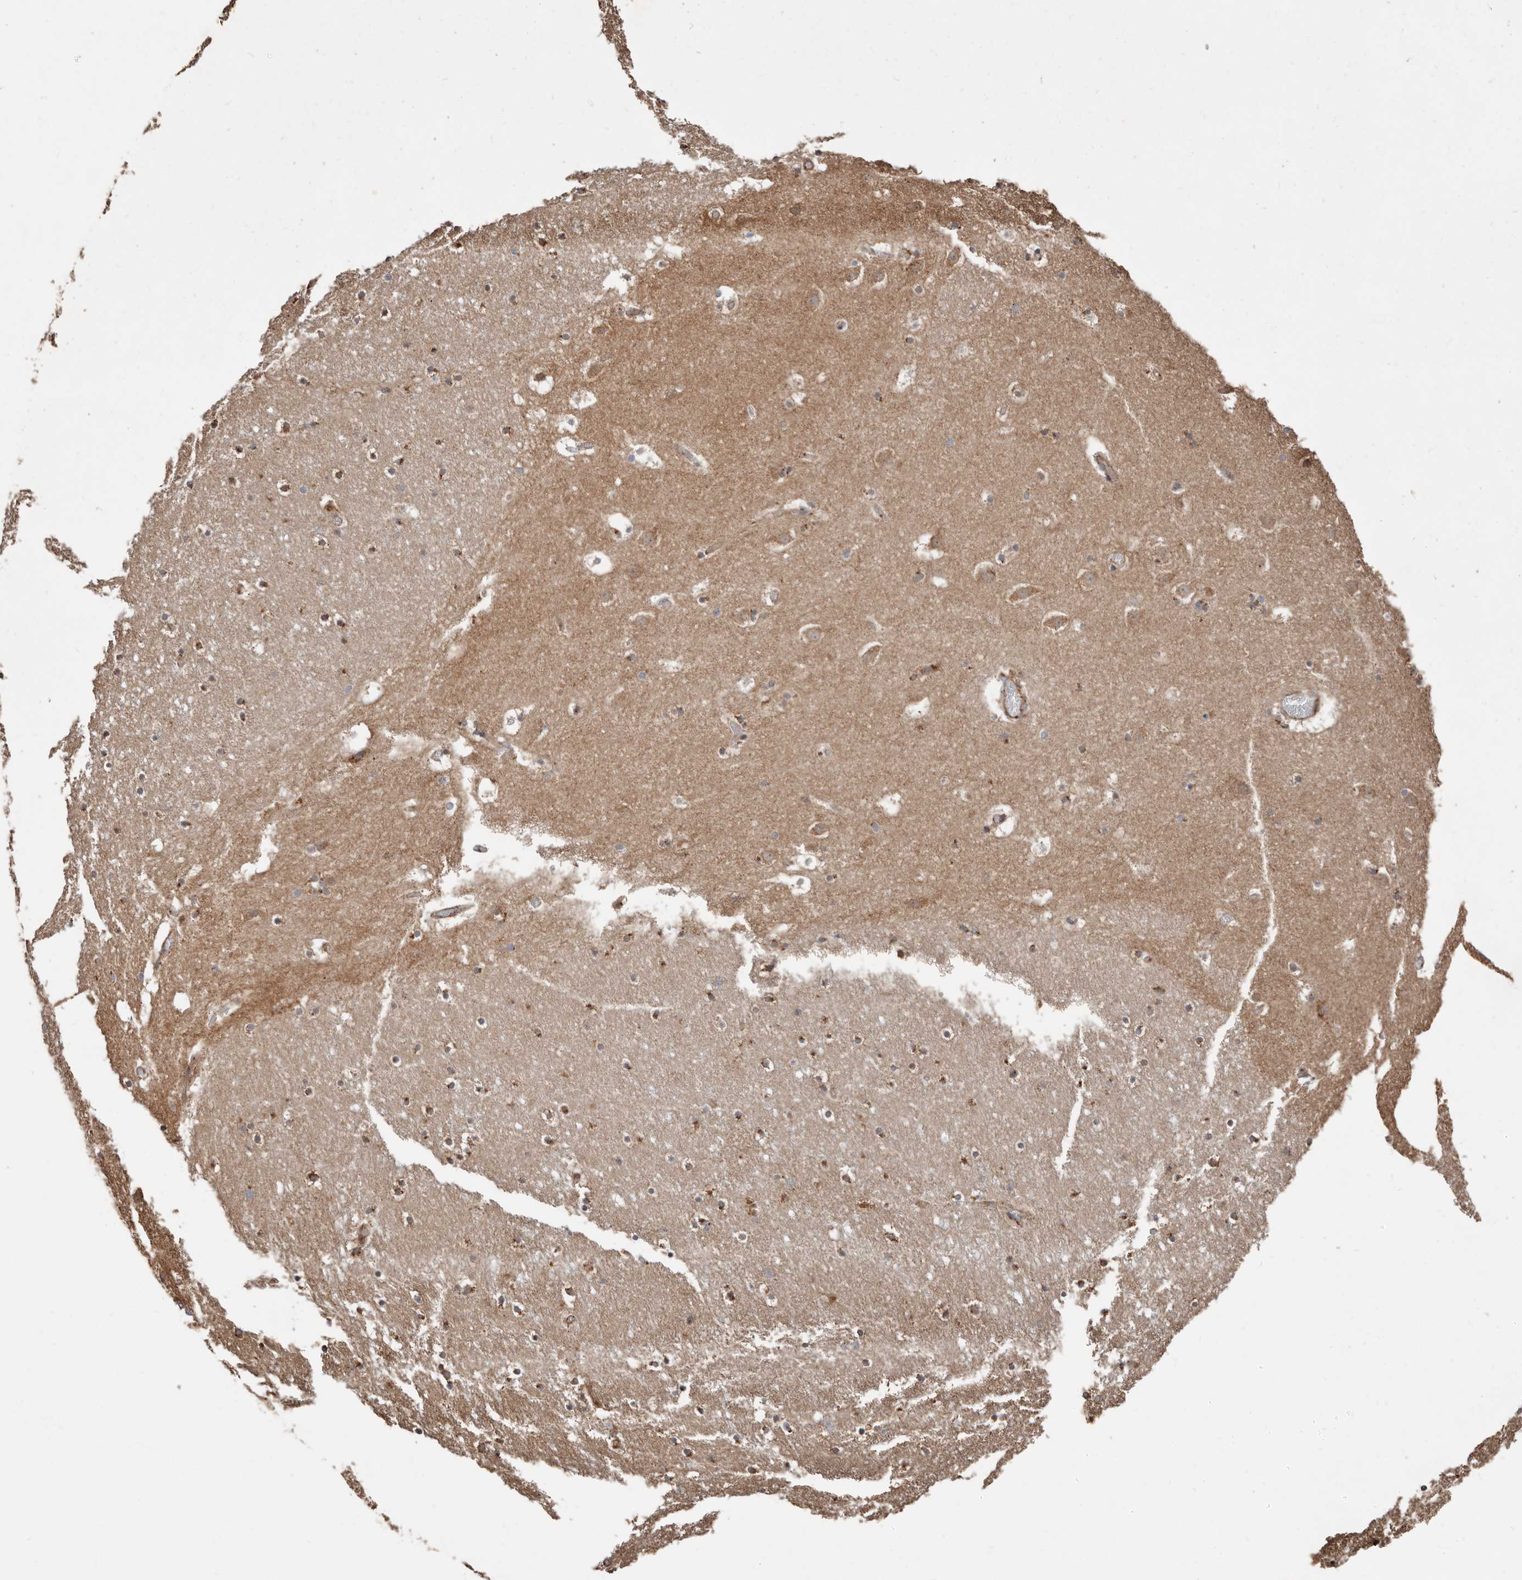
{"staining": {"intensity": "moderate", "quantity": ">75%", "location": "cytoplasmic/membranous"}, "tissue": "caudate", "cell_type": "Glial cells", "image_type": "normal", "snomed": [{"axis": "morphology", "description": "Normal tissue, NOS"}, {"axis": "topography", "description": "Lateral ventricle wall"}], "caption": "A histopathology image of caudate stained for a protein shows moderate cytoplasmic/membranous brown staining in glial cells.", "gene": "COG1", "patient": {"sex": "male", "age": 45}}